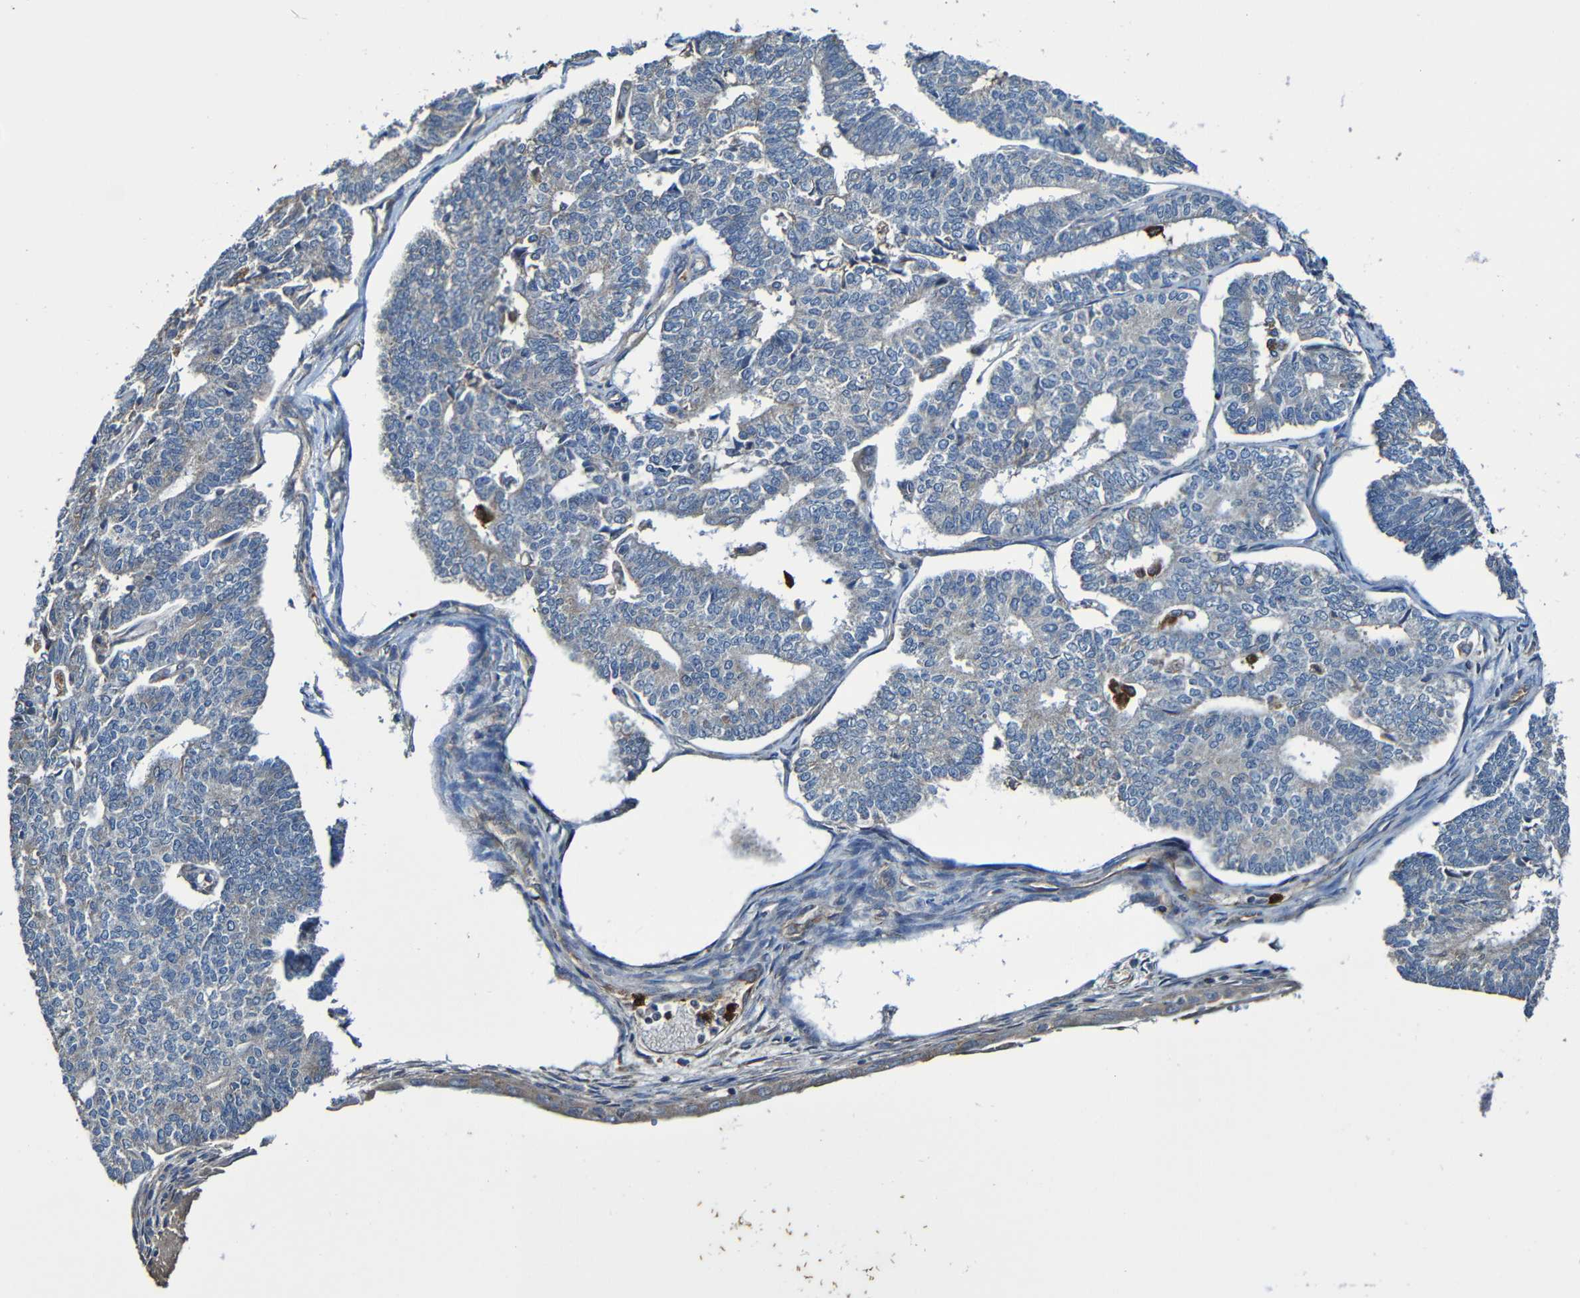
{"staining": {"intensity": "weak", "quantity": "<25%", "location": "cytoplasmic/membranous"}, "tissue": "endometrial cancer", "cell_type": "Tumor cells", "image_type": "cancer", "snomed": [{"axis": "morphology", "description": "Adenocarcinoma, NOS"}, {"axis": "topography", "description": "Endometrium"}], "caption": "A micrograph of human endometrial adenocarcinoma is negative for staining in tumor cells. (Brightfield microscopy of DAB (3,3'-diaminobenzidine) IHC at high magnification).", "gene": "ADAM15", "patient": {"sex": "female", "age": 70}}